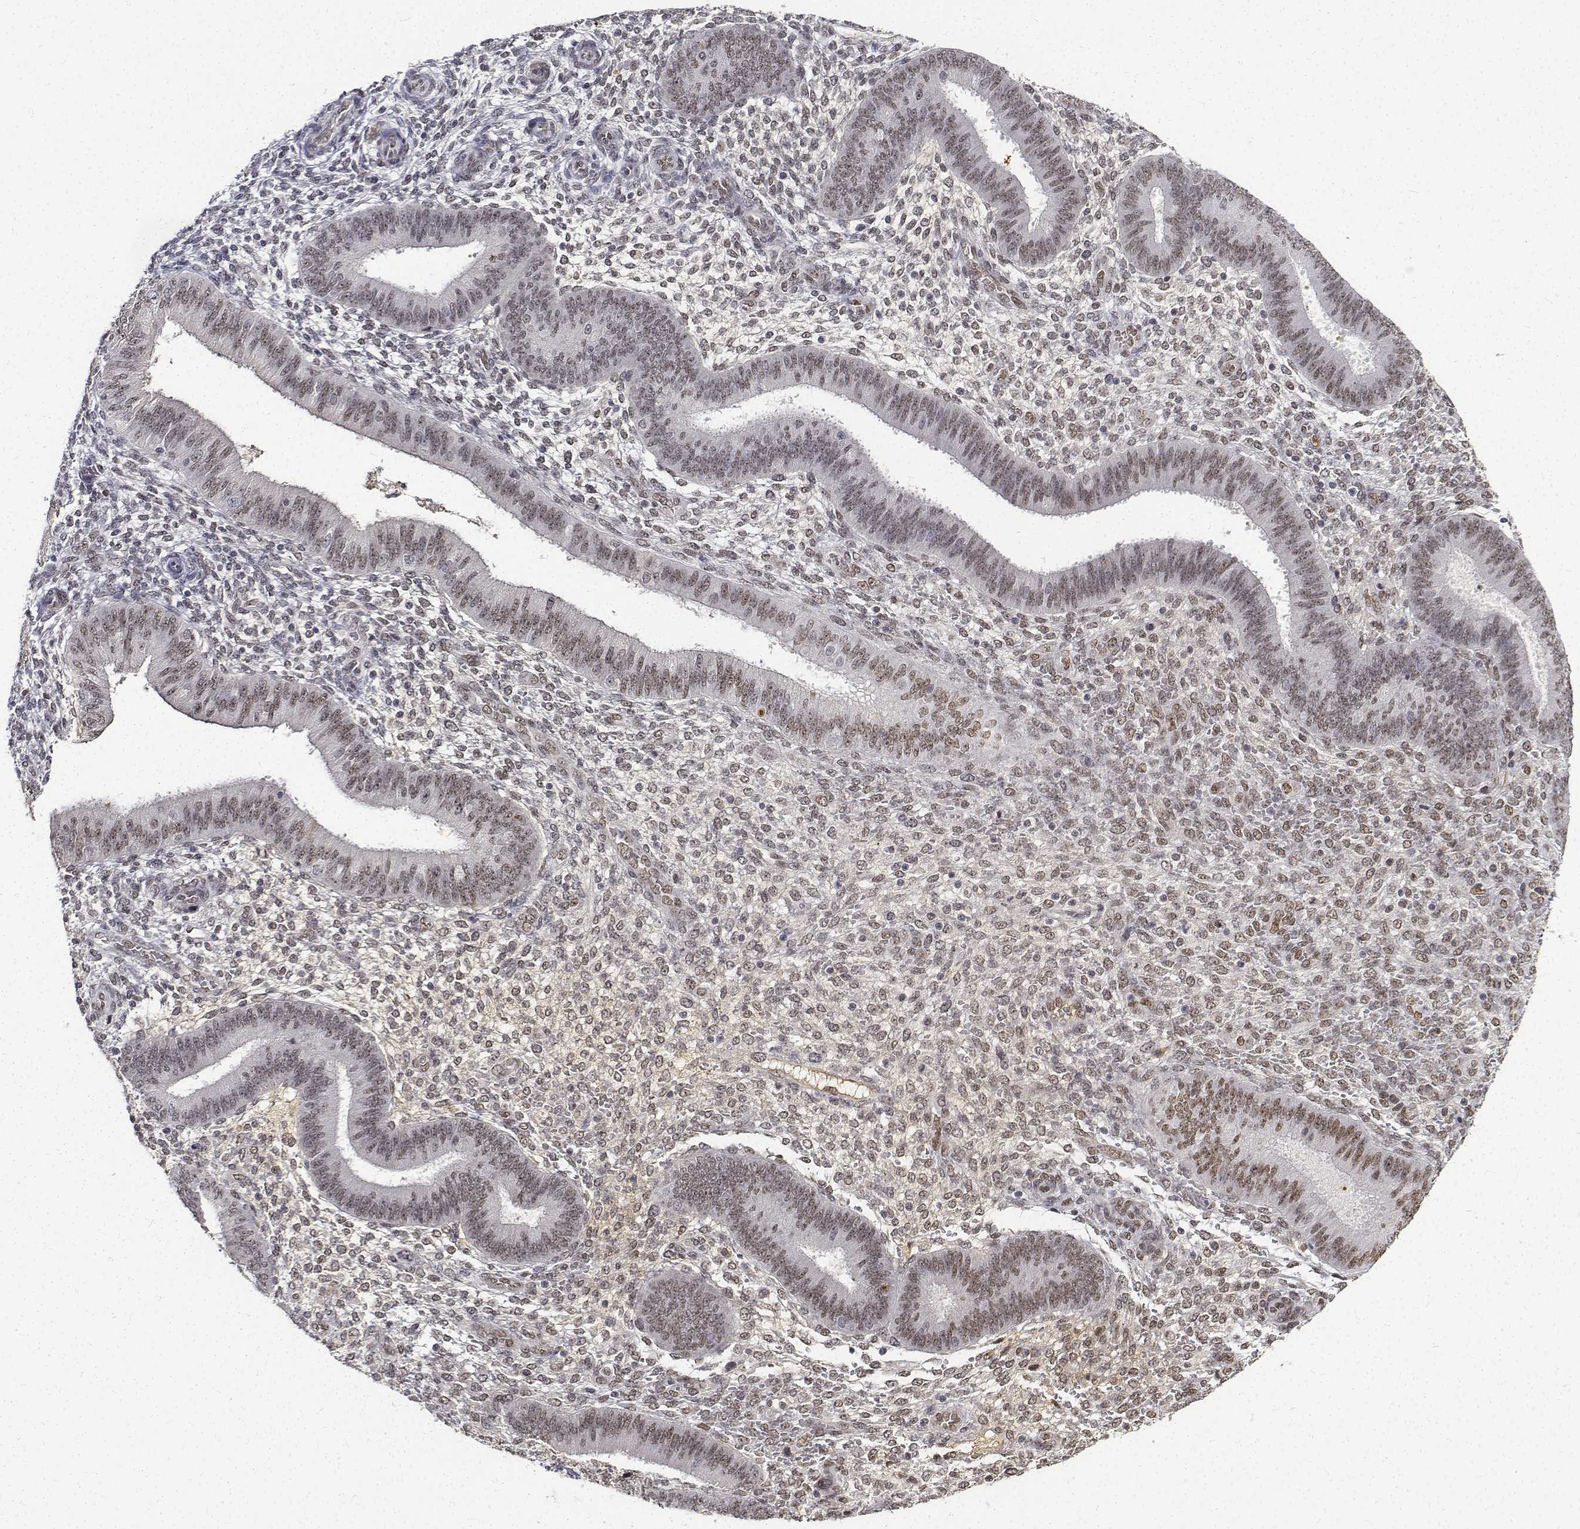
{"staining": {"intensity": "weak", "quantity": "<25%", "location": "nuclear"}, "tissue": "endometrium", "cell_type": "Cells in endometrial stroma", "image_type": "normal", "snomed": [{"axis": "morphology", "description": "Normal tissue, NOS"}, {"axis": "topography", "description": "Endometrium"}], "caption": "A micrograph of human endometrium is negative for staining in cells in endometrial stroma. (DAB (3,3'-diaminobenzidine) IHC visualized using brightfield microscopy, high magnification).", "gene": "ATRX", "patient": {"sex": "female", "age": 39}}